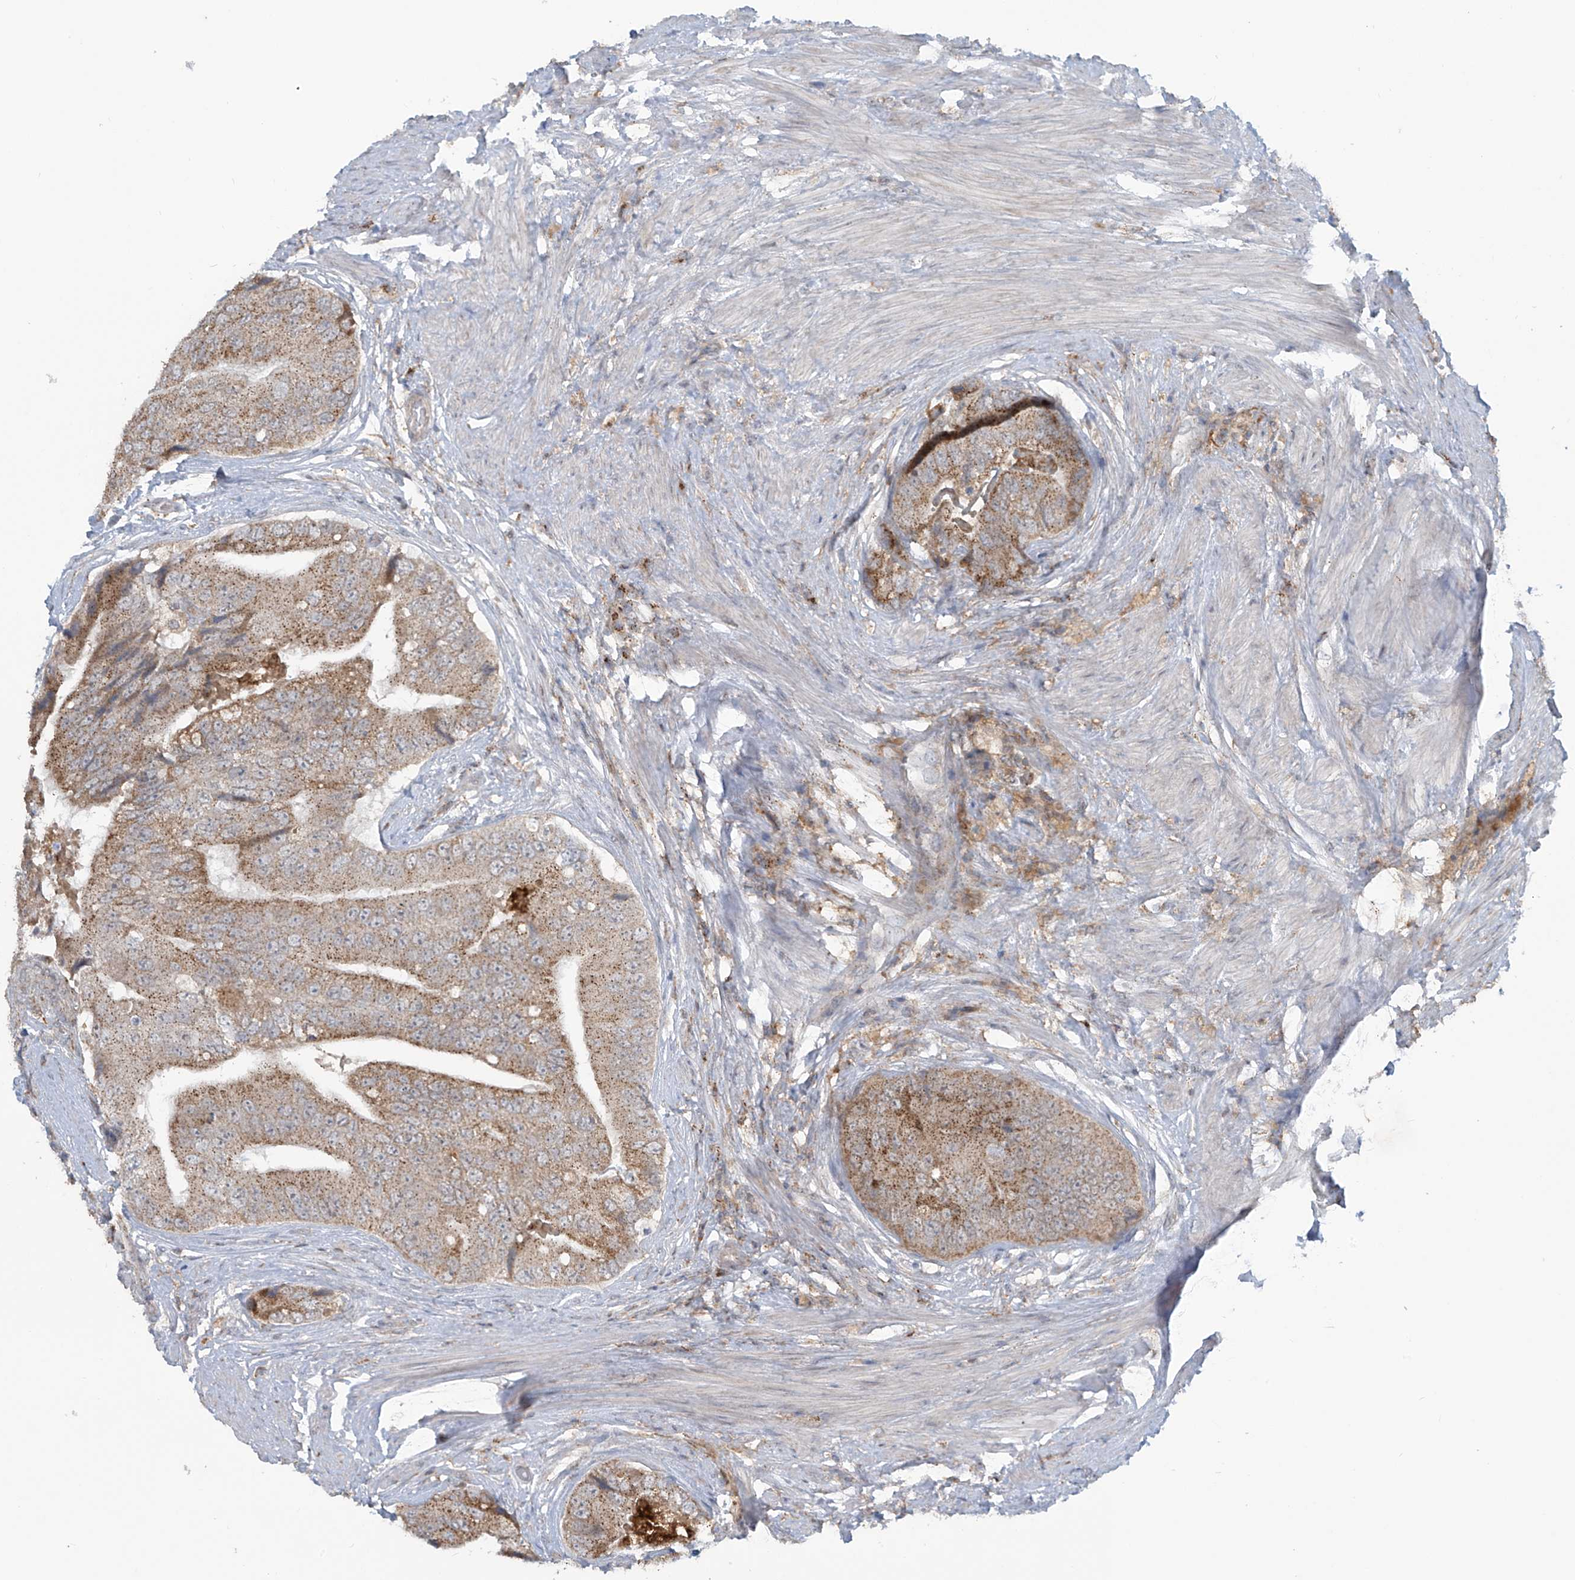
{"staining": {"intensity": "moderate", "quantity": ">75%", "location": "cytoplasmic/membranous"}, "tissue": "prostate cancer", "cell_type": "Tumor cells", "image_type": "cancer", "snomed": [{"axis": "morphology", "description": "Adenocarcinoma, High grade"}, {"axis": "topography", "description": "Prostate"}], "caption": "High-magnification brightfield microscopy of adenocarcinoma (high-grade) (prostate) stained with DAB (3,3'-diaminobenzidine) (brown) and counterstained with hematoxylin (blue). tumor cells exhibit moderate cytoplasmic/membranous expression is appreciated in about>75% of cells. Using DAB (brown) and hematoxylin (blue) stains, captured at high magnification using brightfield microscopy.", "gene": "PARVG", "patient": {"sex": "male", "age": 70}}